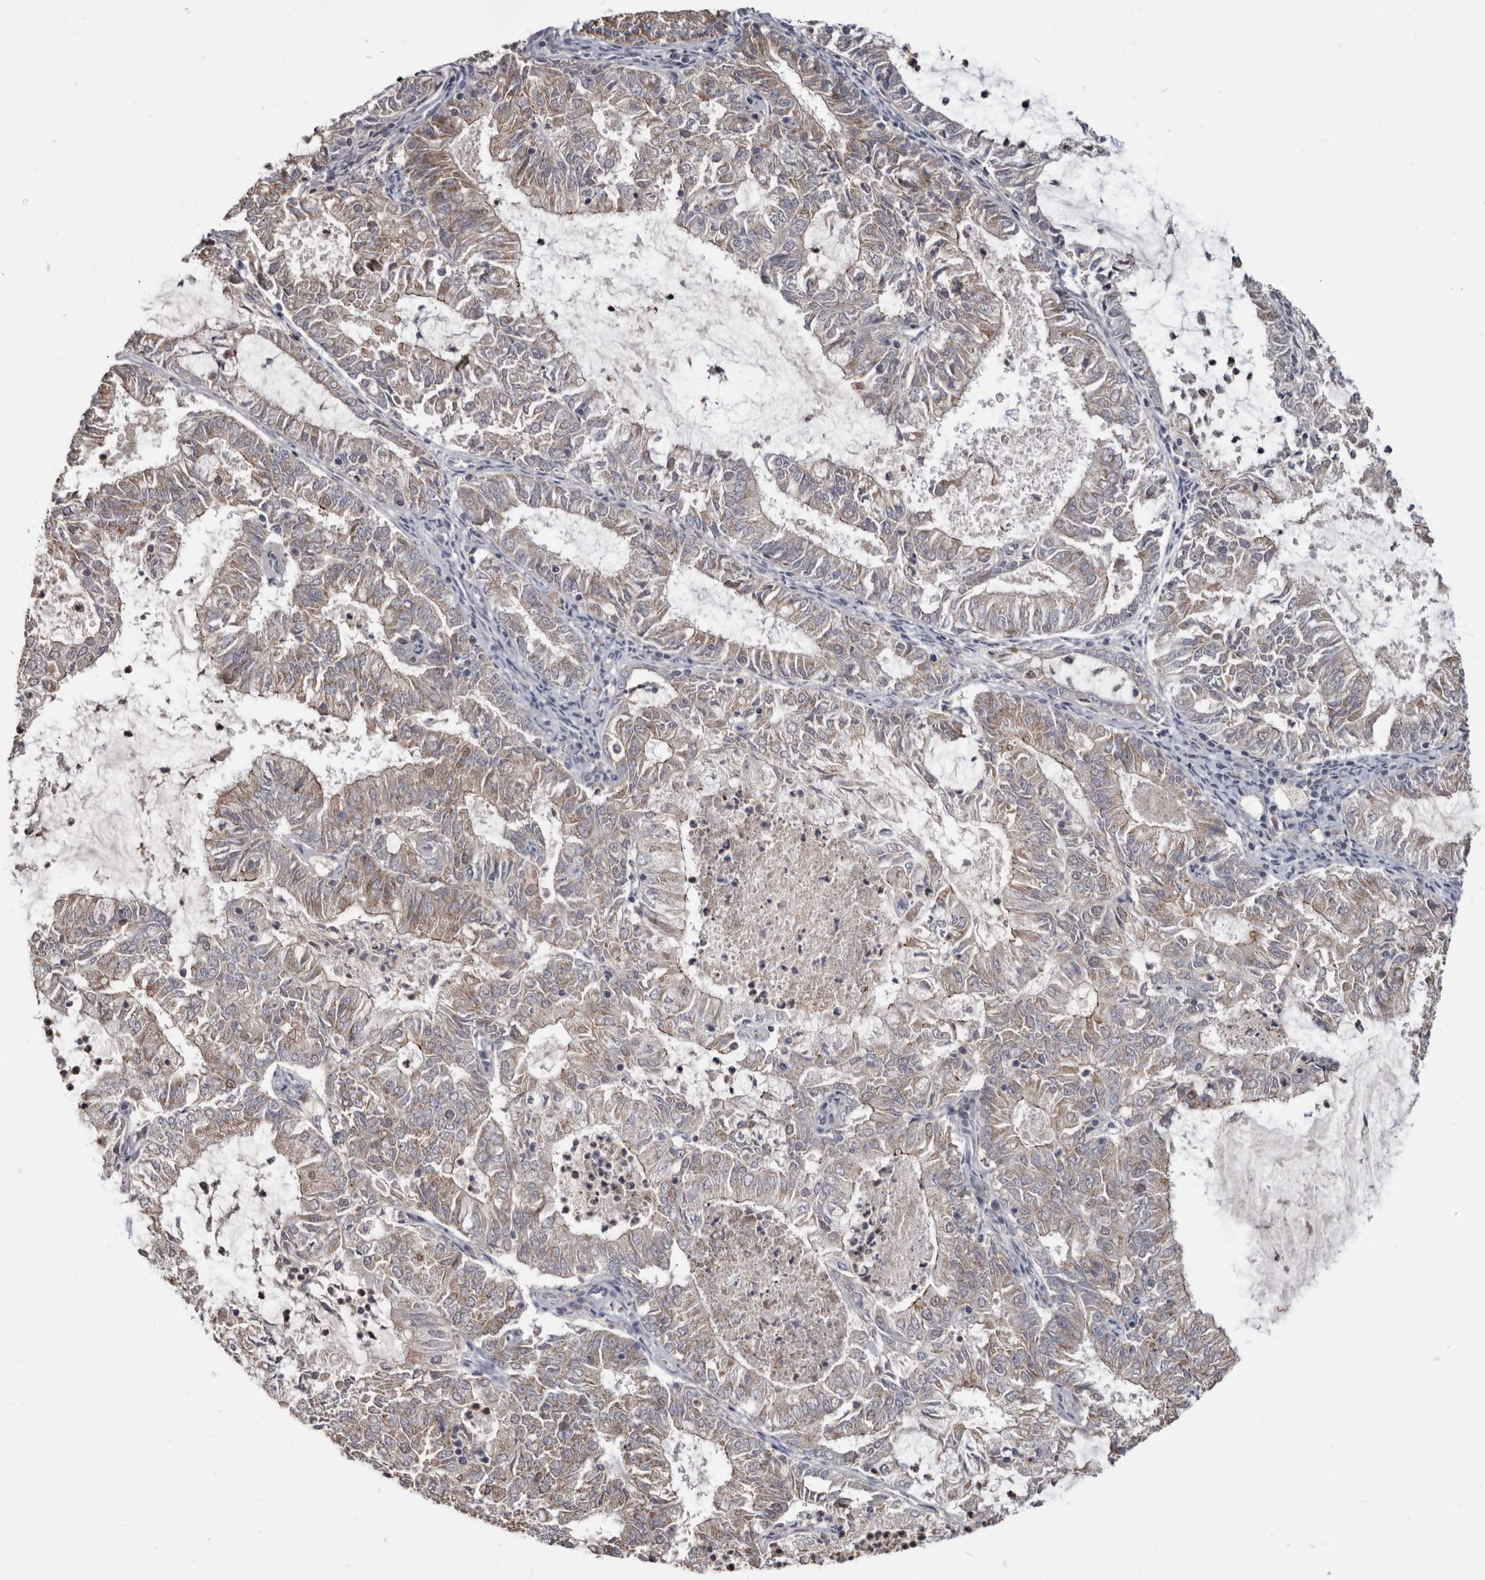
{"staining": {"intensity": "weak", "quantity": ">75%", "location": "cytoplasmic/membranous"}, "tissue": "endometrial cancer", "cell_type": "Tumor cells", "image_type": "cancer", "snomed": [{"axis": "morphology", "description": "Adenocarcinoma, NOS"}, {"axis": "topography", "description": "Endometrium"}], "caption": "Immunohistochemistry micrograph of endometrial cancer (adenocarcinoma) stained for a protein (brown), which exhibits low levels of weak cytoplasmic/membranous staining in approximately >75% of tumor cells.", "gene": "CGN", "patient": {"sex": "female", "age": 57}}